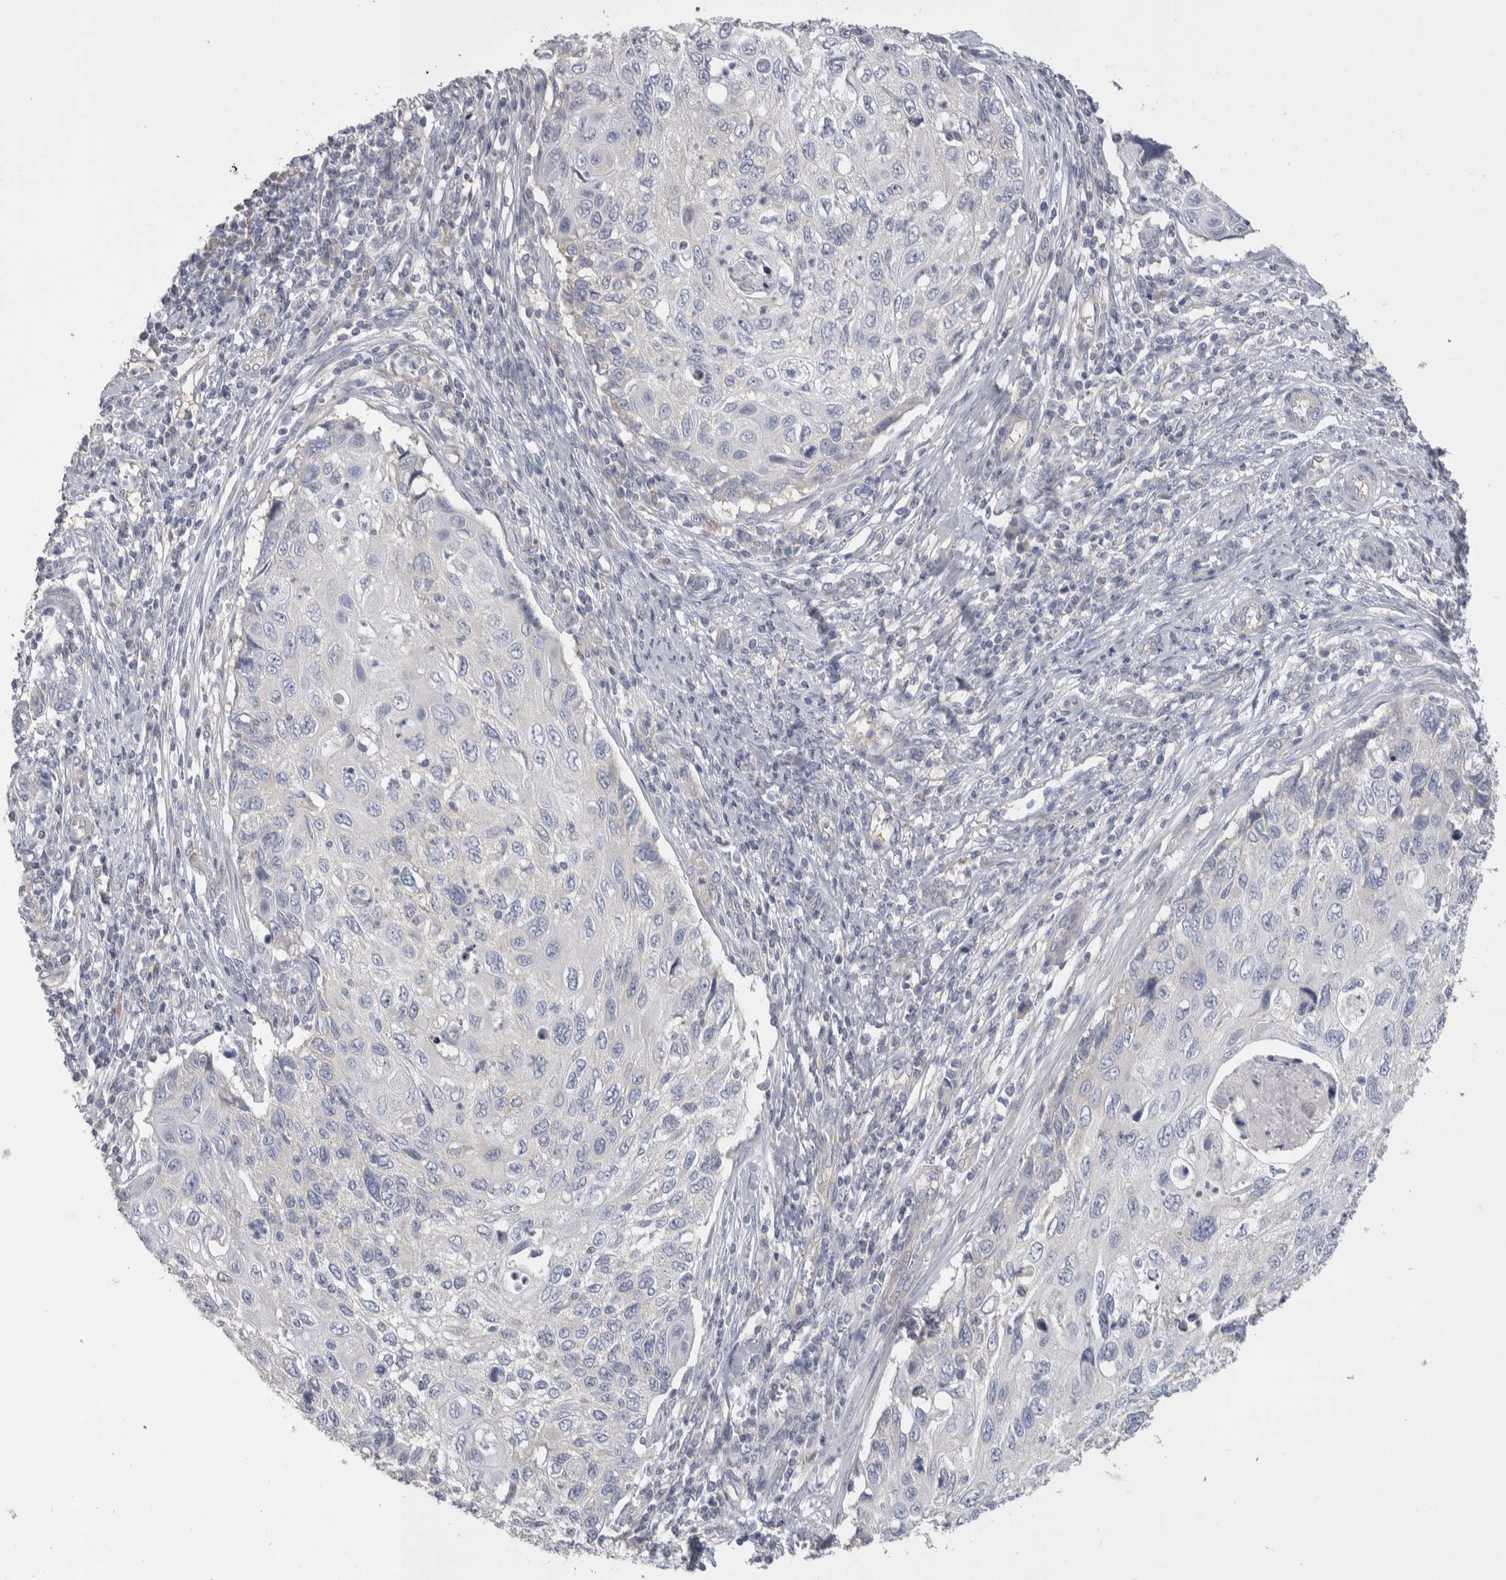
{"staining": {"intensity": "negative", "quantity": "none", "location": "none"}, "tissue": "cervical cancer", "cell_type": "Tumor cells", "image_type": "cancer", "snomed": [{"axis": "morphology", "description": "Squamous cell carcinoma, NOS"}, {"axis": "topography", "description": "Cervix"}], "caption": "Immunohistochemistry of human cervical squamous cell carcinoma reveals no staining in tumor cells. Nuclei are stained in blue.", "gene": "GPHN", "patient": {"sex": "female", "age": 70}}